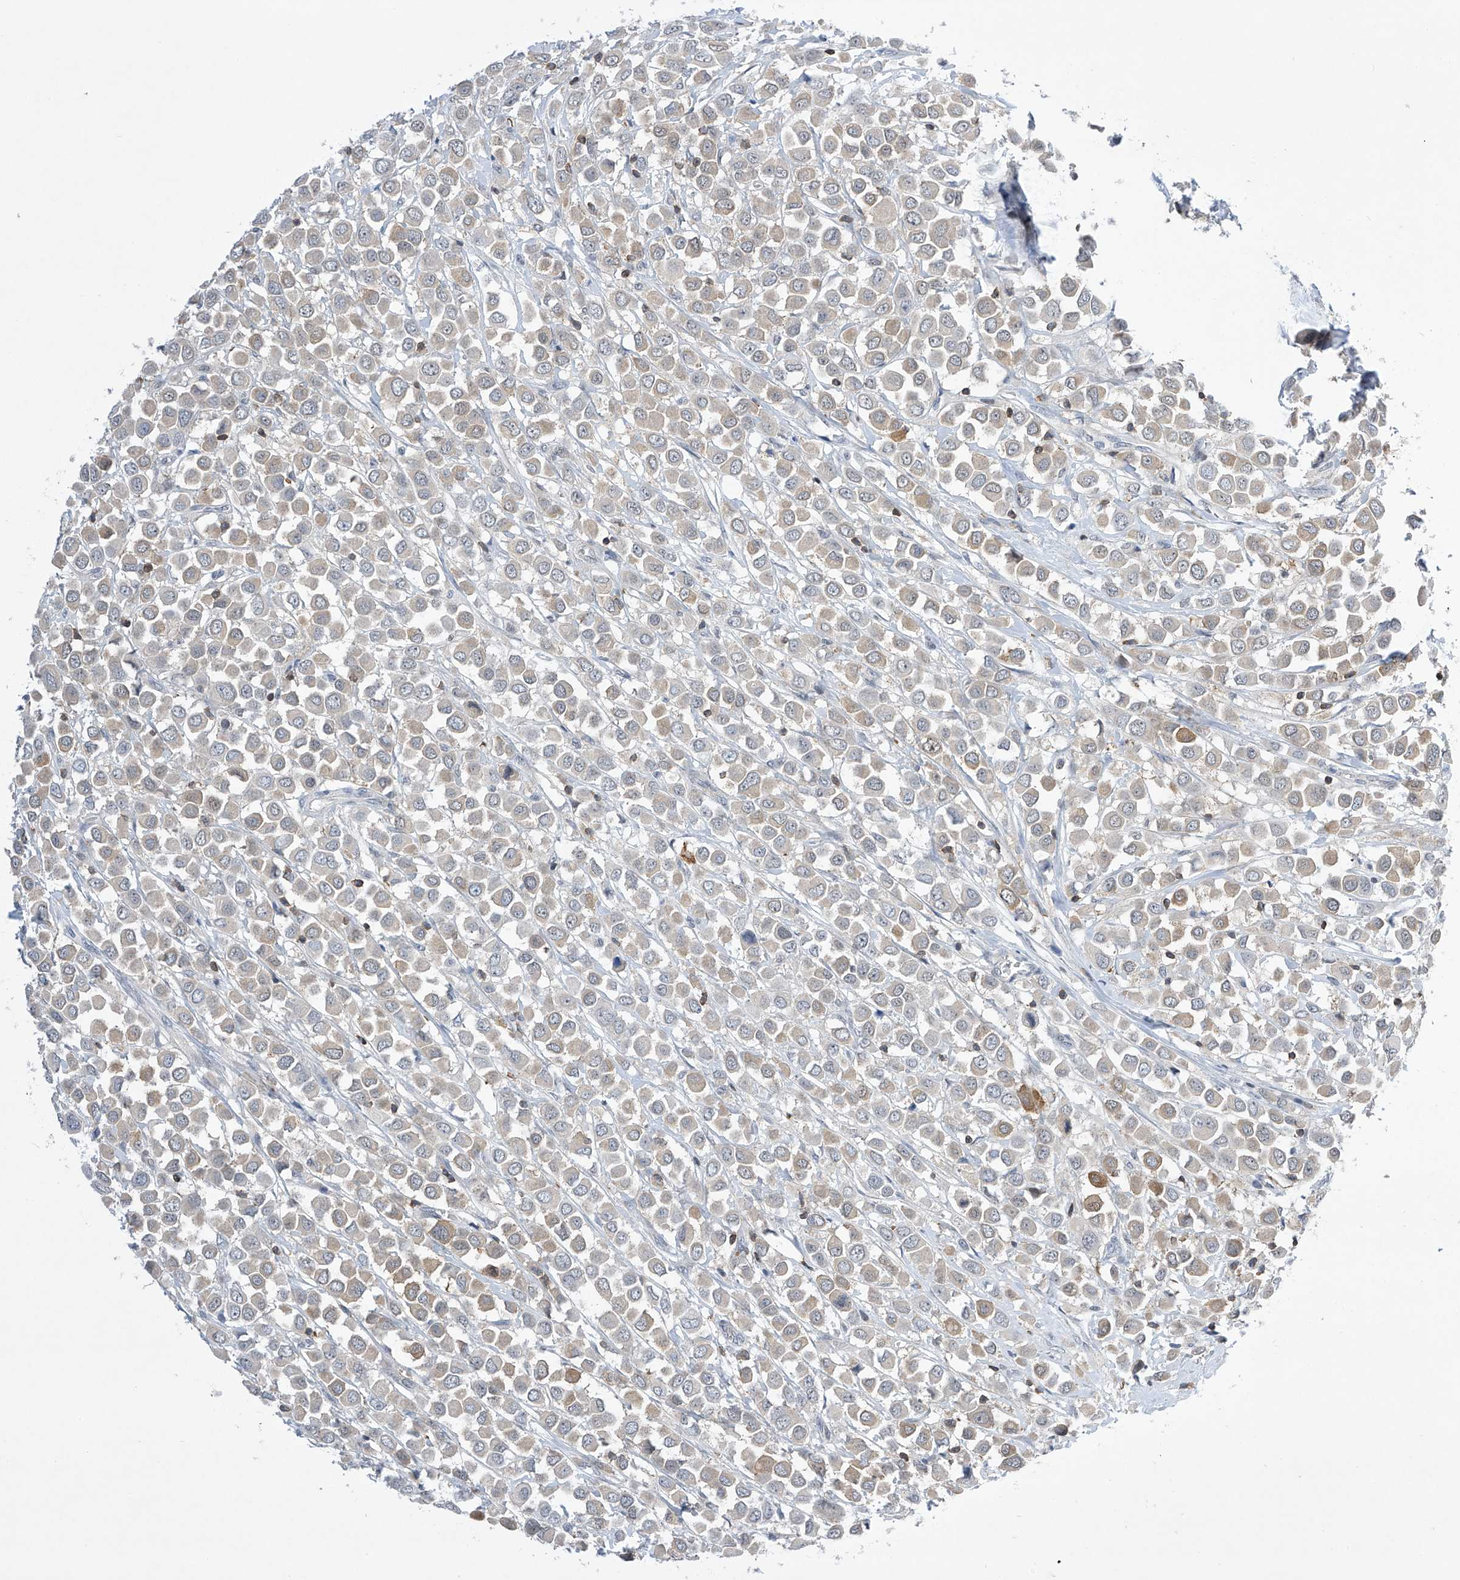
{"staining": {"intensity": "weak", "quantity": "<25%", "location": "cytoplasmic/membranous"}, "tissue": "breast cancer", "cell_type": "Tumor cells", "image_type": "cancer", "snomed": [{"axis": "morphology", "description": "Duct carcinoma"}, {"axis": "topography", "description": "Breast"}], "caption": "Immunohistochemistry micrograph of neoplastic tissue: breast cancer (intraductal carcinoma) stained with DAB displays no significant protein positivity in tumor cells.", "gene": "MSL3", "patient": {"sex": "female", "age": 61}}